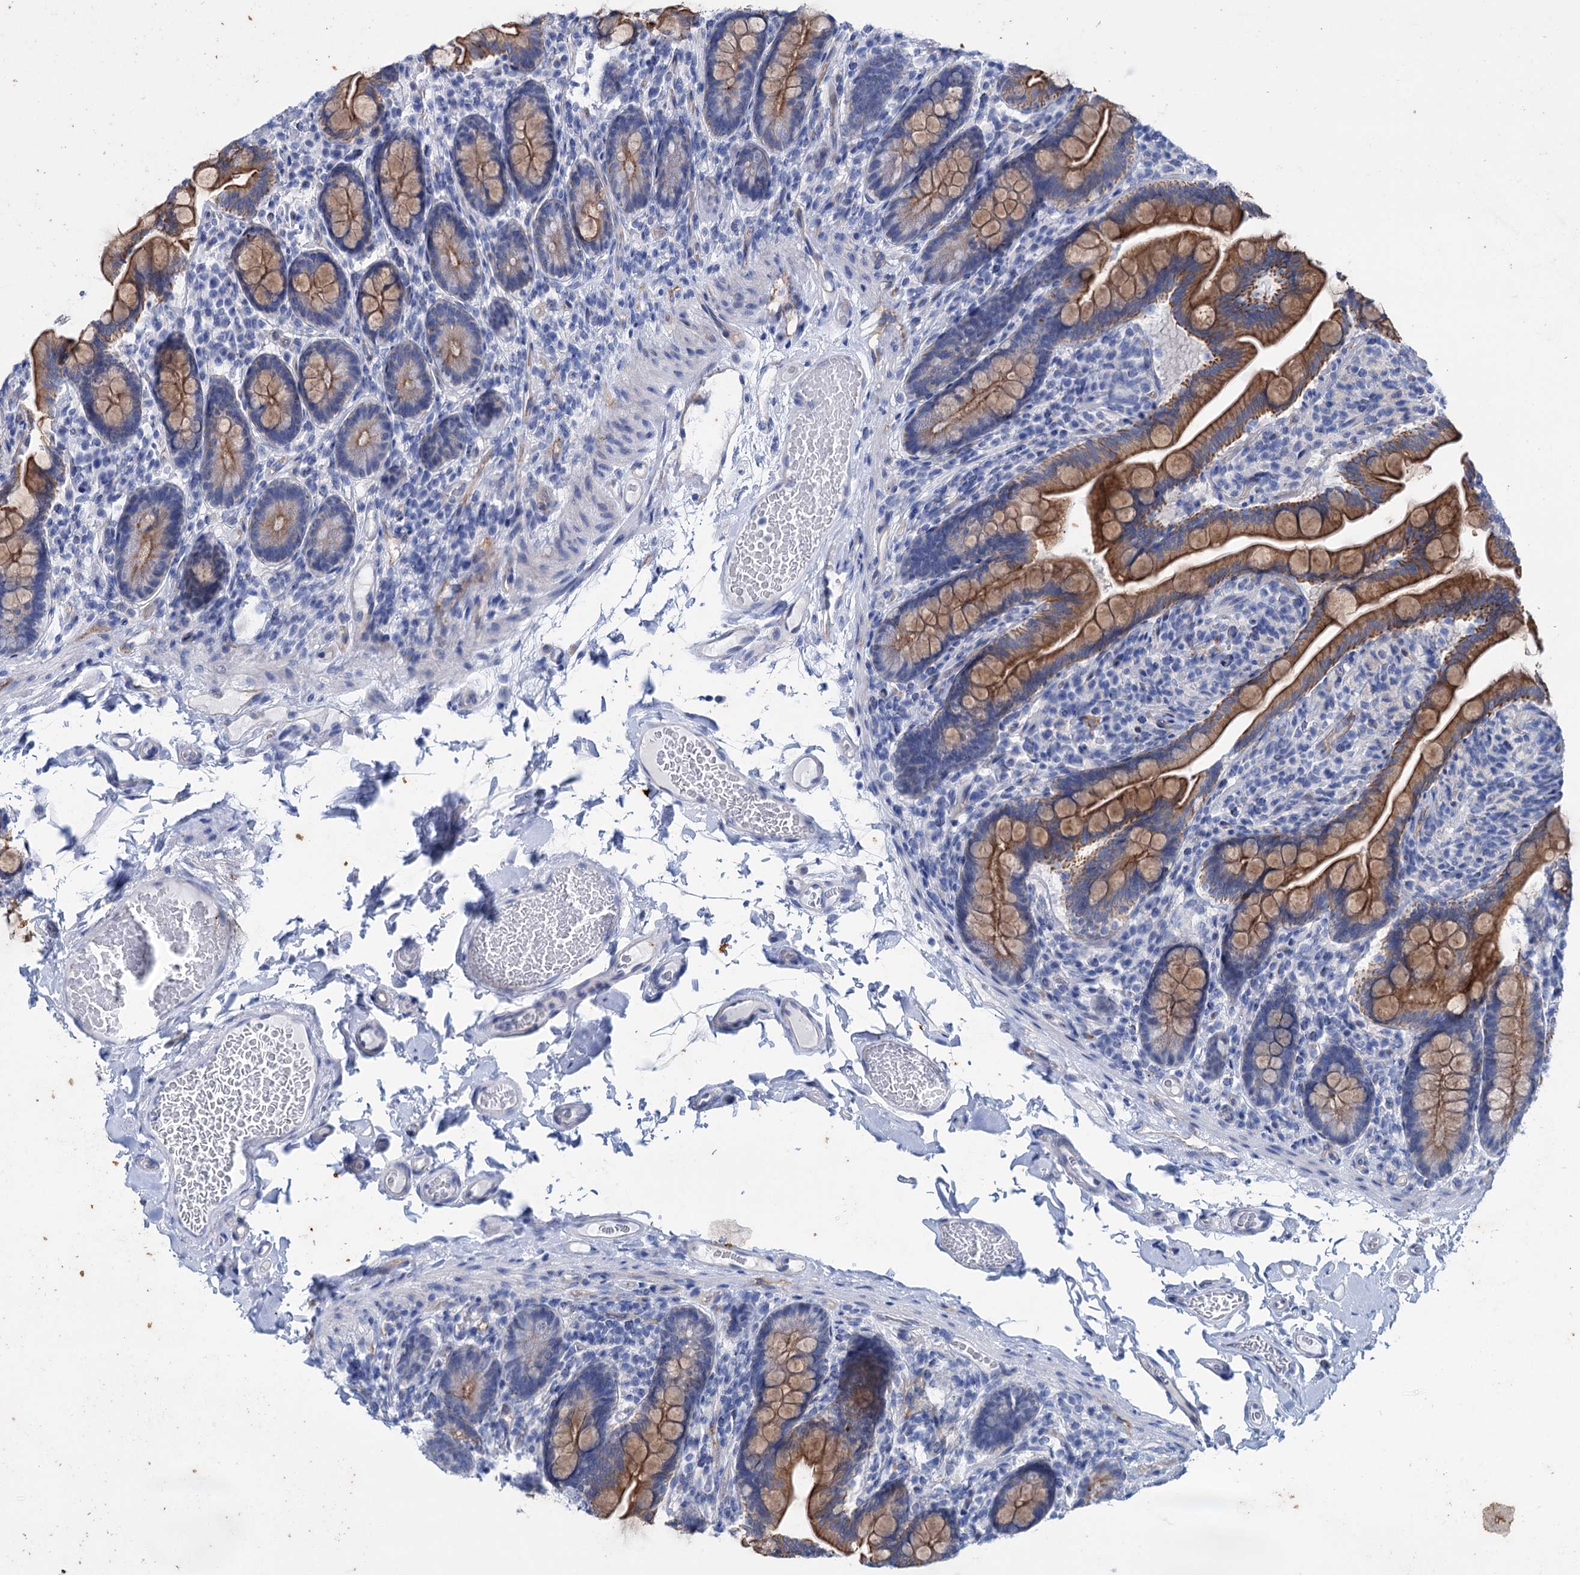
{"staining": {"intensity": "moderate", "quantity": ">75%", "location": "cytoplasmic/membranous"}, "tissue": "small intestine", "cell_type": "Glandular cells", "image_type": "normal", "snomed": [{"axis": "morphology", "description": "Normal tissue, NOS"}, {"axis": "topography", "description": "Small intestine"}], "caption": "About >75% of glandular cells in unremarkable small intestine display moderate cytoplasmic/membranous protein positivity as visualized by brown immunohistochemical staining.", "gene": "FAAP20", "patient": {"sex": "female", "age": 64}}